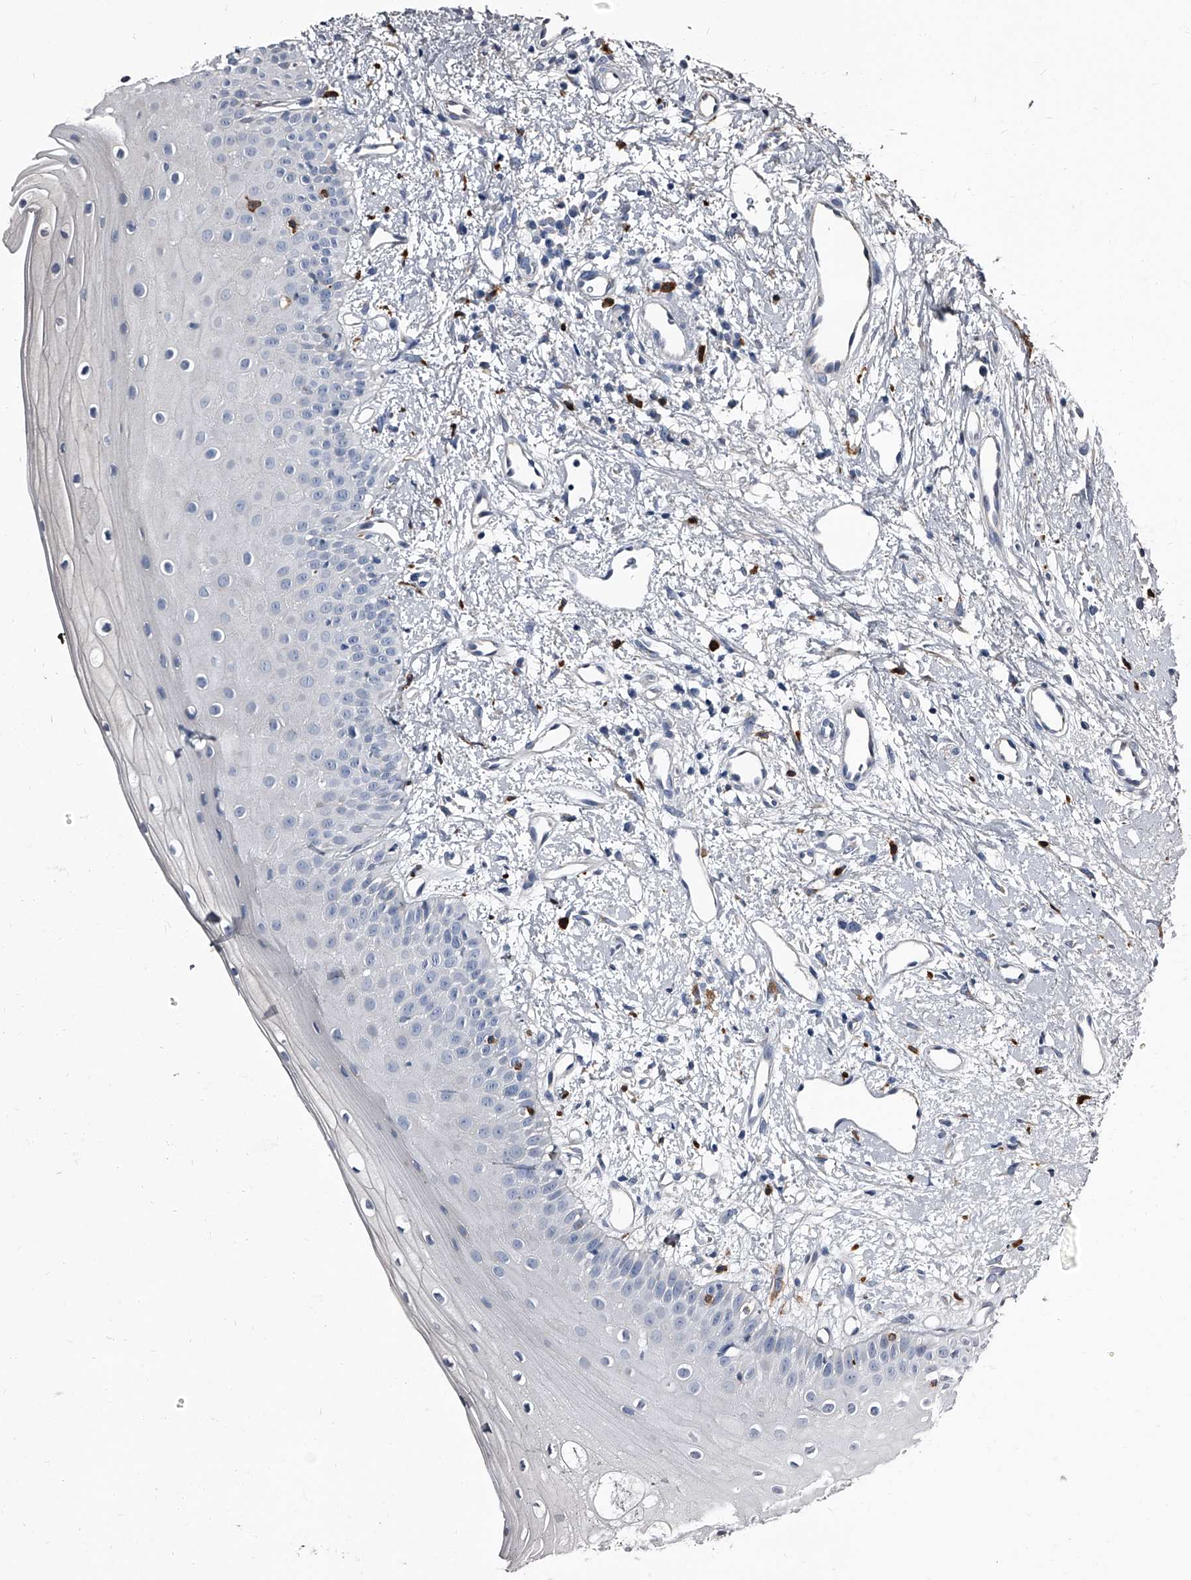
{"staining": {"intensity": "weak", "quantity": "<25%", "location": "cytoplasmic/membranous"}, "tissue": "oral mucosa", "cell_type": "Squamous epithelial cells", "image_type": "normal", "snomed": [{"axis": "morphology", "description": "Normal tissue, NOS"}, {"axis": "topography", "description": "Oral tissue"}], "caption": "High power microscopy image of an immunohistochemistry (IHC) photomicrograph of unremarkable oral mucosa, revealing no significant staining in squamous epithelial cells.", "gene": "PGLYRP3", "patient": {"sex": "female", "age": 63}}